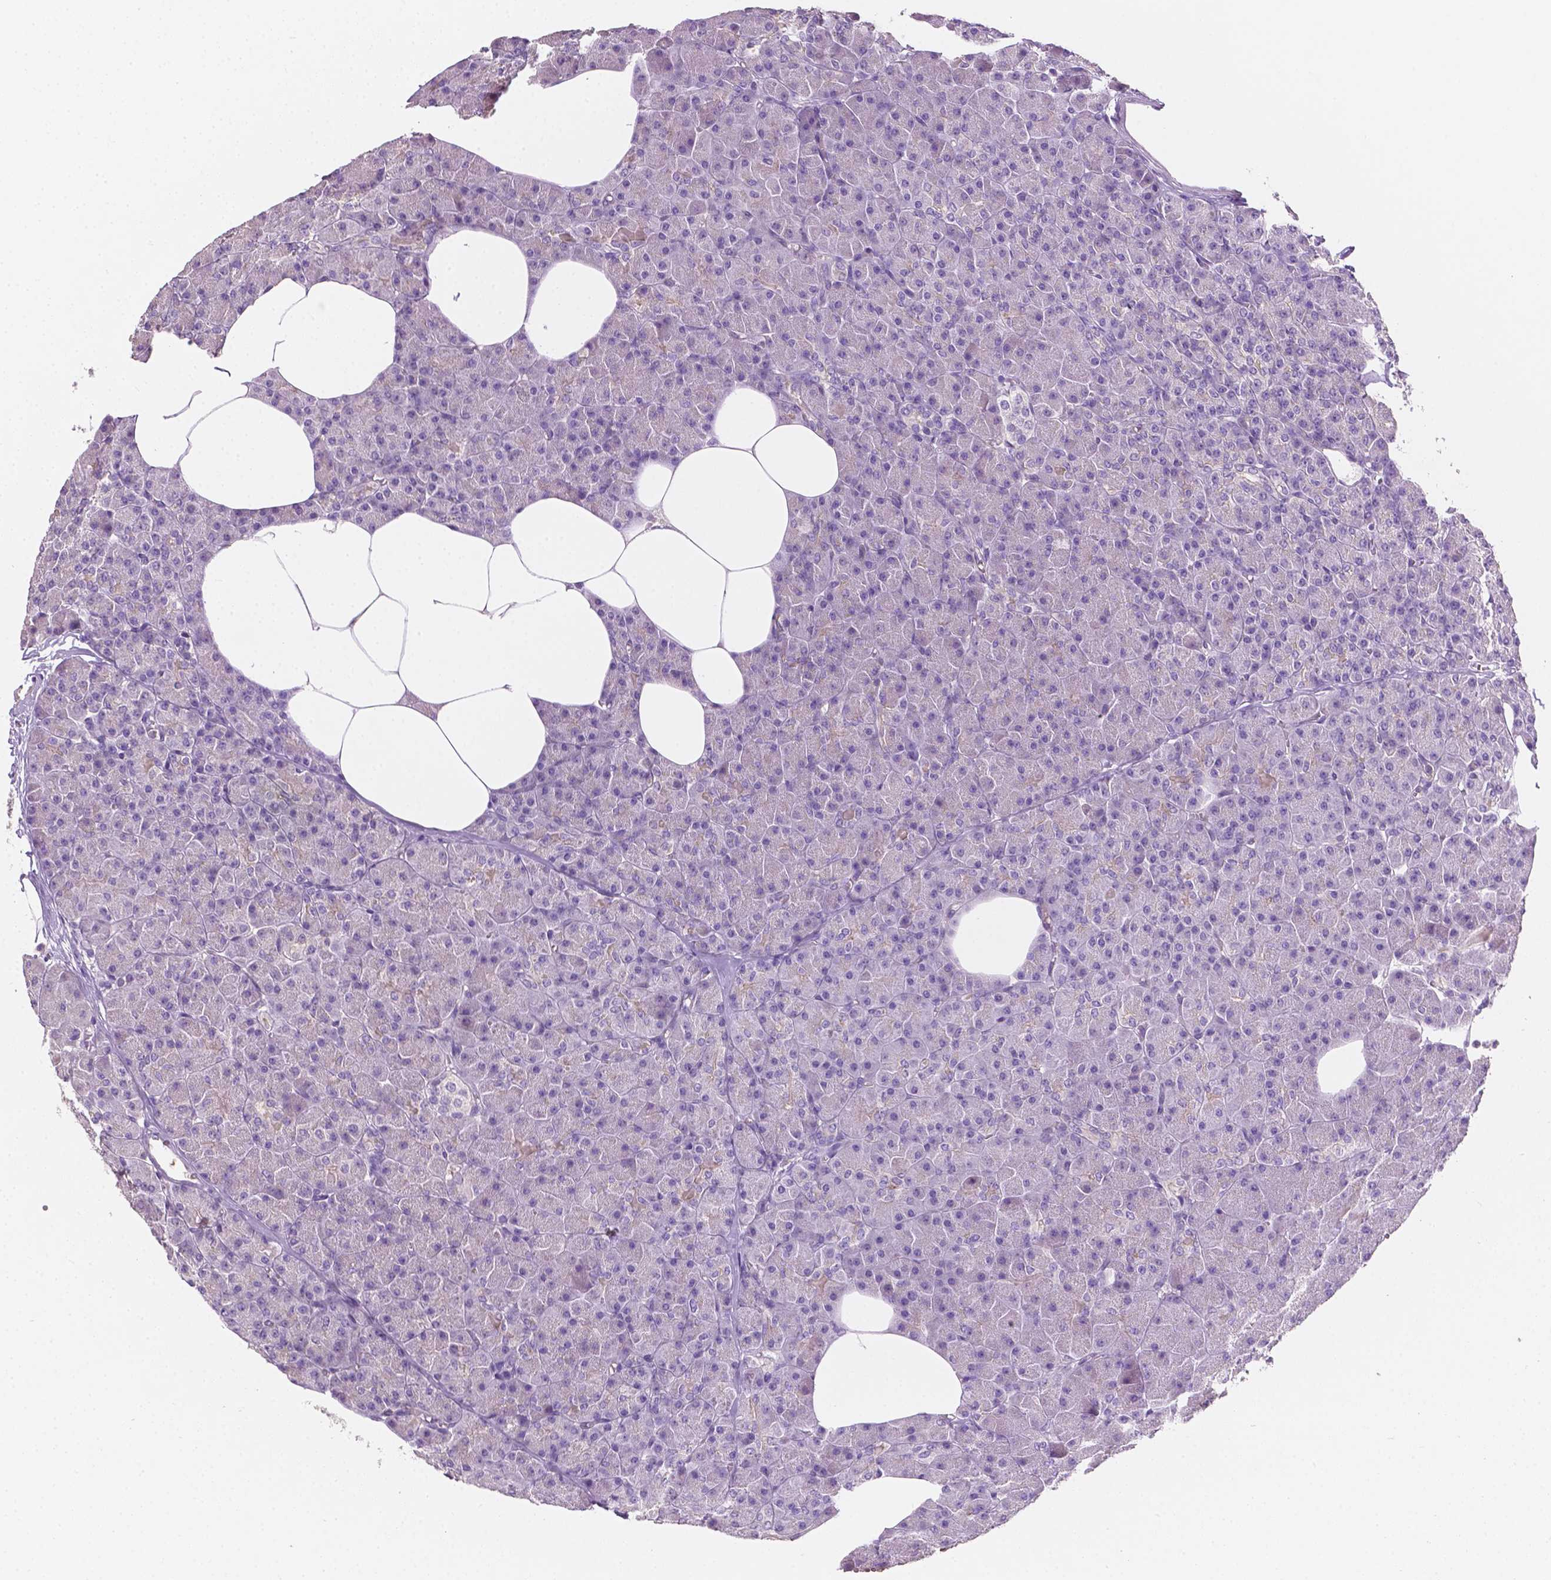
{"staining": {"intensity": "negative", "quantity": "none", "location": "none"}, "tissue": "pancreas", "cell_type": "Exocrine glandular cells", "image_type": "normal", "snomed": [{"axis": "morphology", "description": "Normal tissue, NOS"}, {"axis": "topography", "description": "Pancreas"}], "caption": "Exocrine glandular cells show no significant positivity in normal pancreas. (DAB IHC, high magnification).", "gene": "EGFR", "patient": {"sex": "female", "age": 45}}